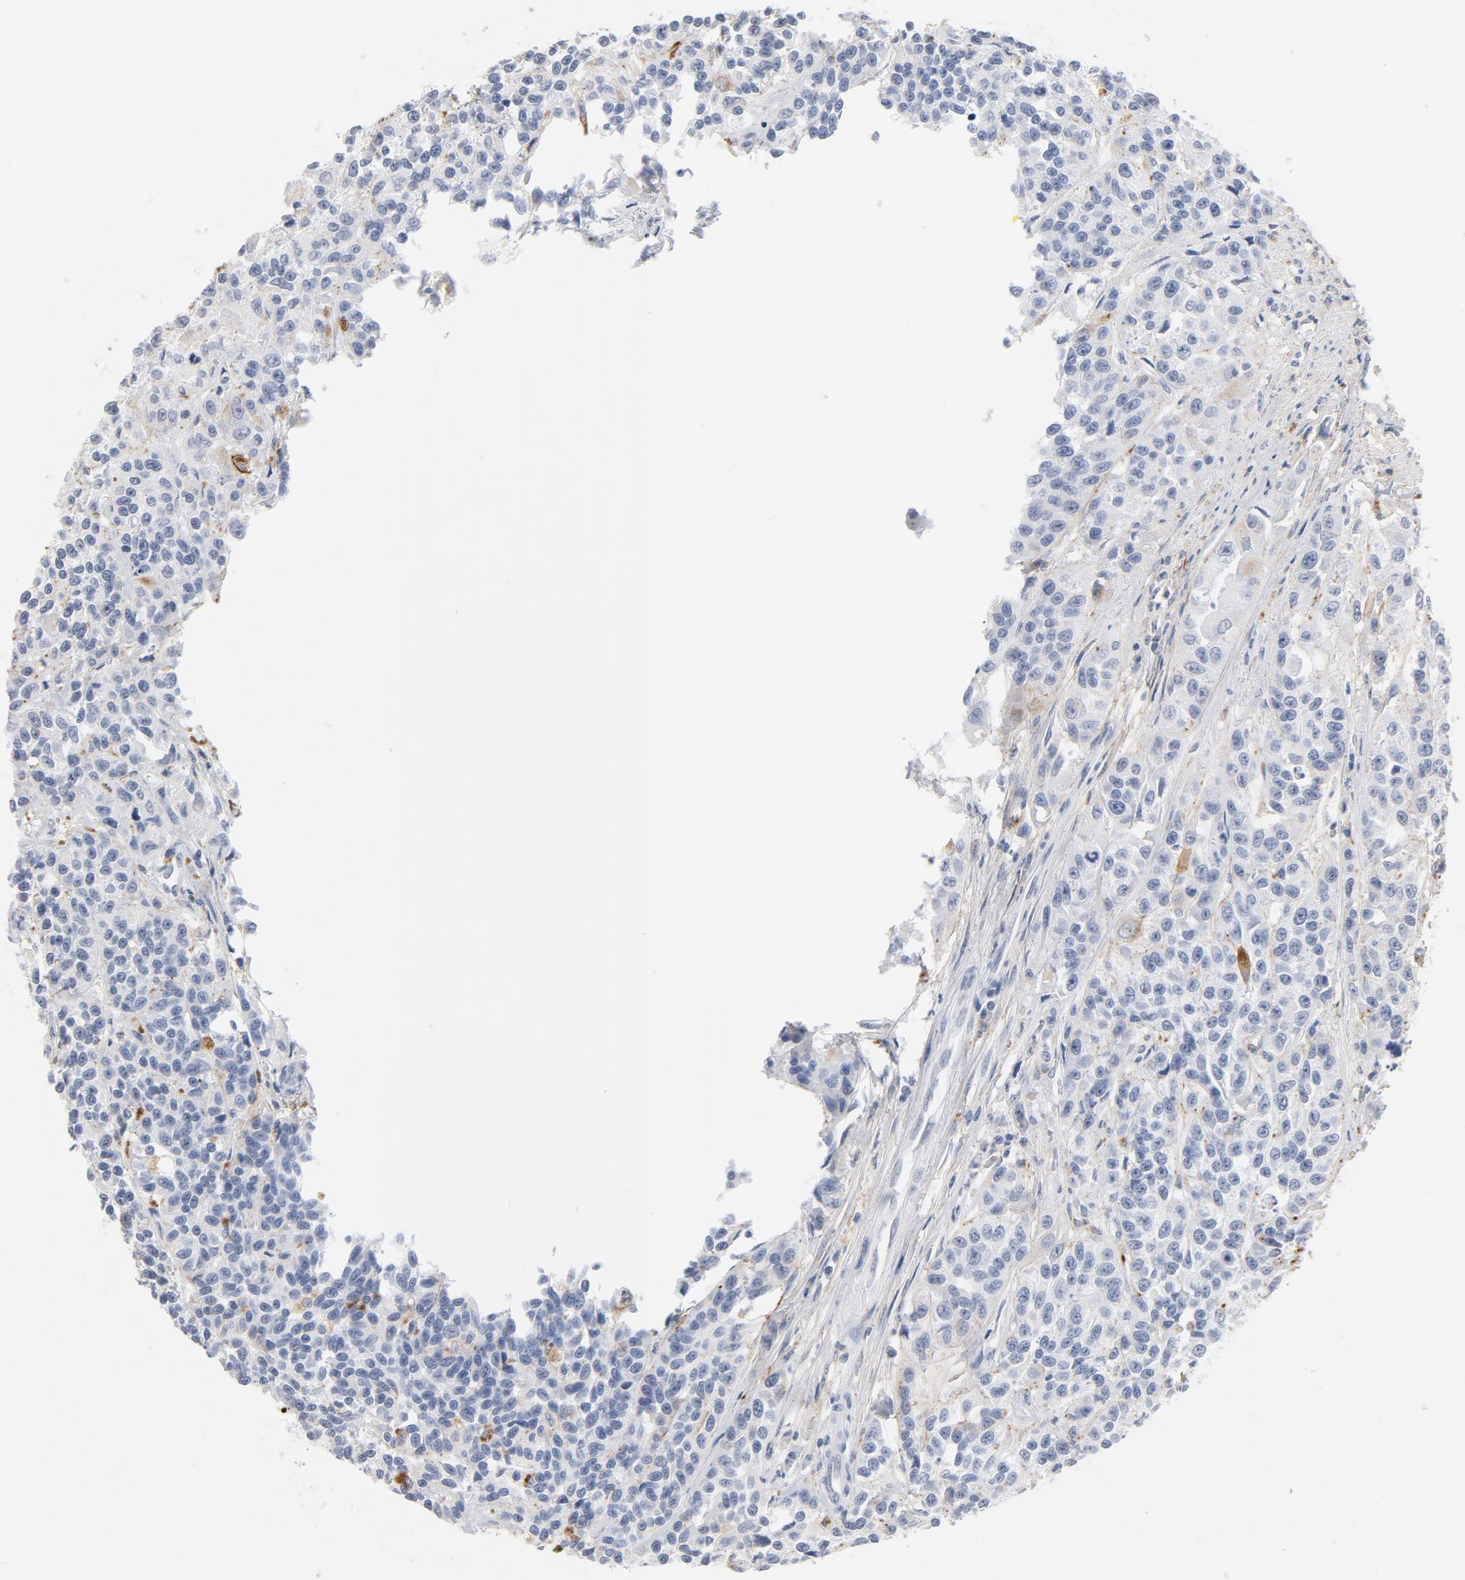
{"staining": {"intensity": "negative", "quantity": "none", "location": "none"}, "tissue": "urothelial cancer", "cell_type": "Tumor cells", "image_type": "cancer", "snomed": [{"axis": "morphology", "description": "Urothelial carcinoma, High grade"}, {"axis": "topography", "description": "Urinary bladder"}], "caption": "Immunohistochemistry of urothelial cancer shows no expression in tumor cells.", "gene": "LTBP2", "patient": {"sex": "female", "age": 81}}